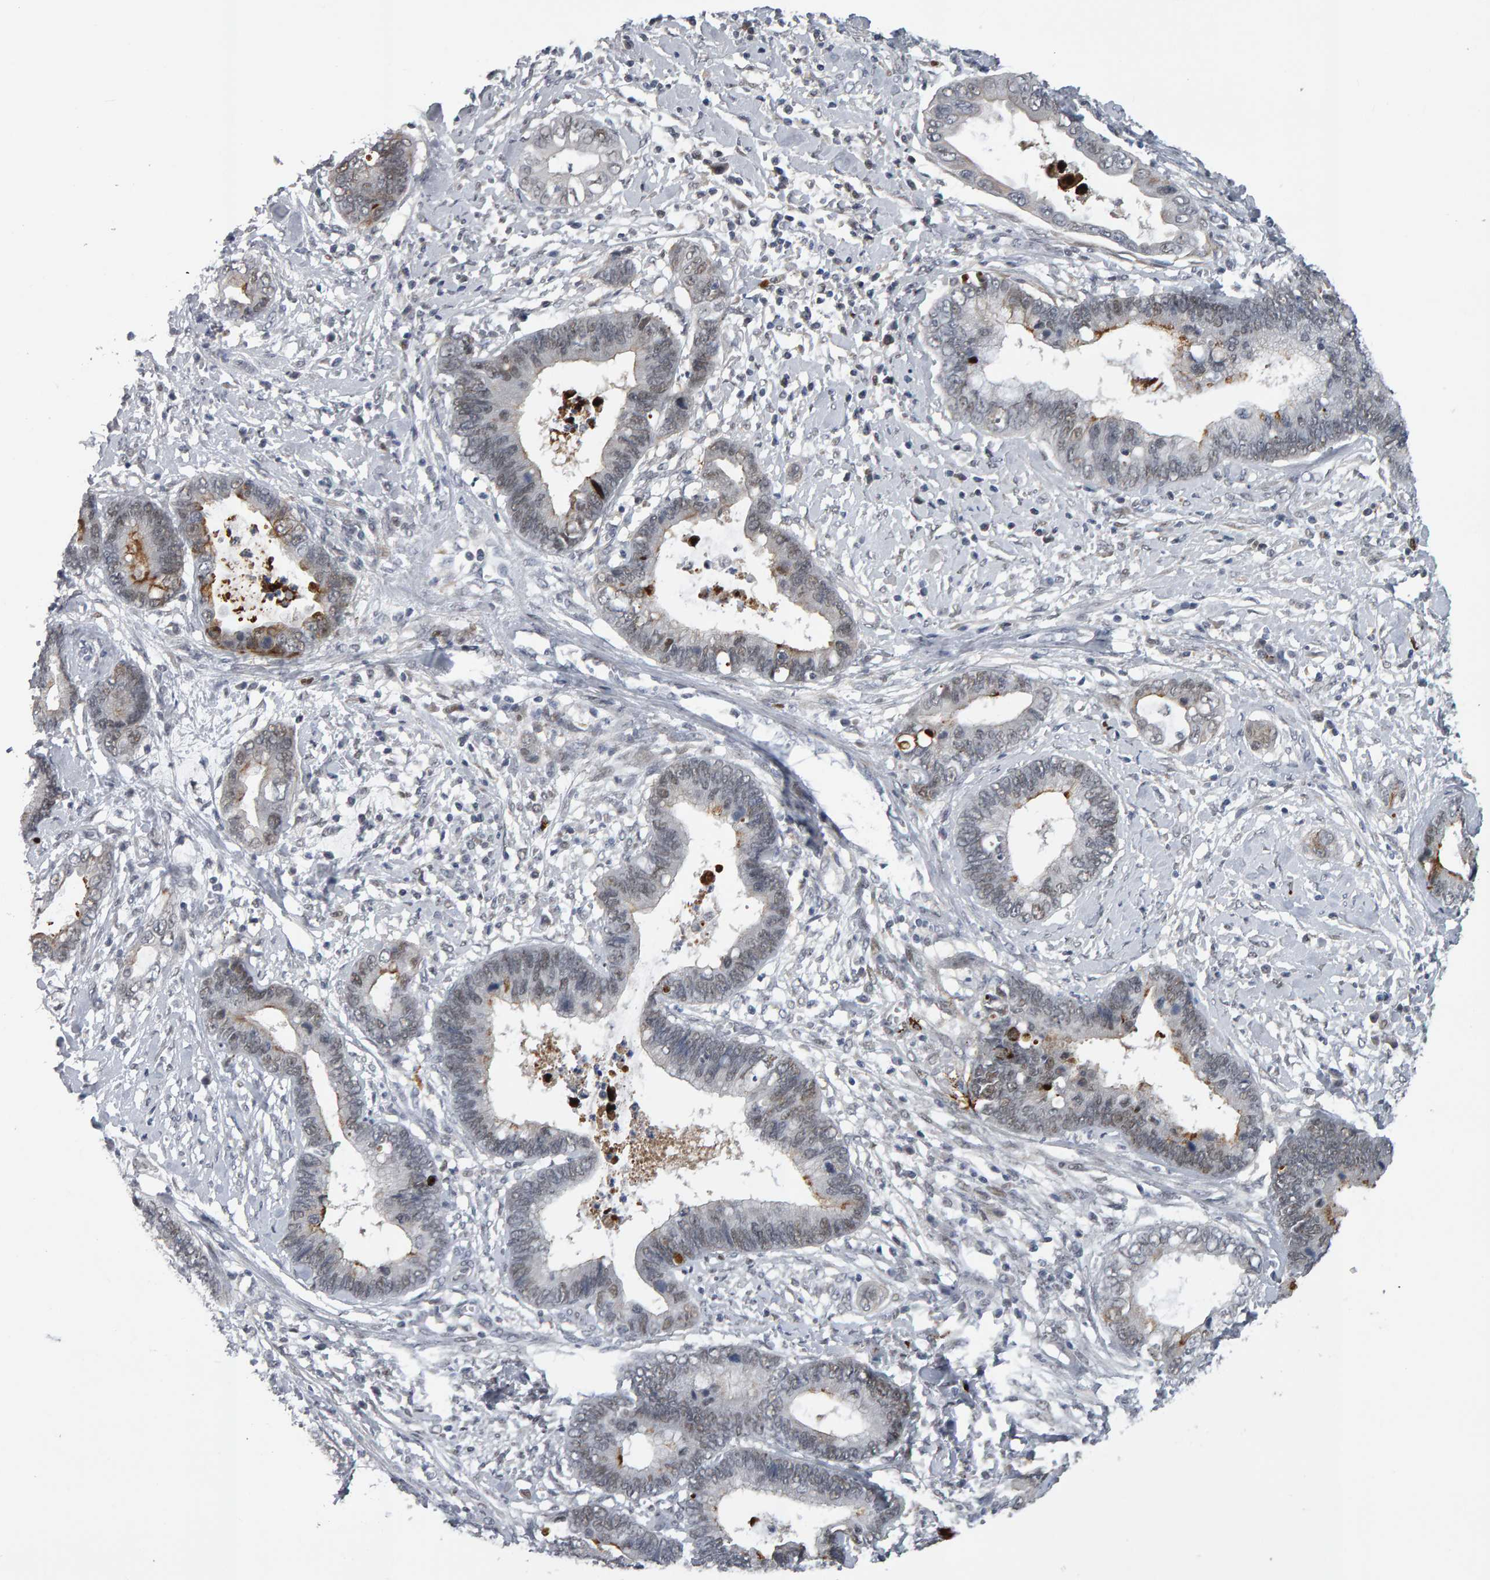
{"staining": {"intensity": "weak", "quantity": "<25%", "location": "nuclear"}, "tissue": "cervical cancer", "cell_type": "Tumor cells", "image_type": "cancer", "snomed": [{"axis": "morphology", "description": "Adenocarcinoma, NOS"}, {"axis": "topography", "description": "Cervix"}], "caption": "A high-resolution photomicrograph shows IHC staining of cervical adenocarcinoma, which exhibits no significant staining in tumor cells.", "gene": "IPO8", "patient": {"sex": "female", "age": 44}}